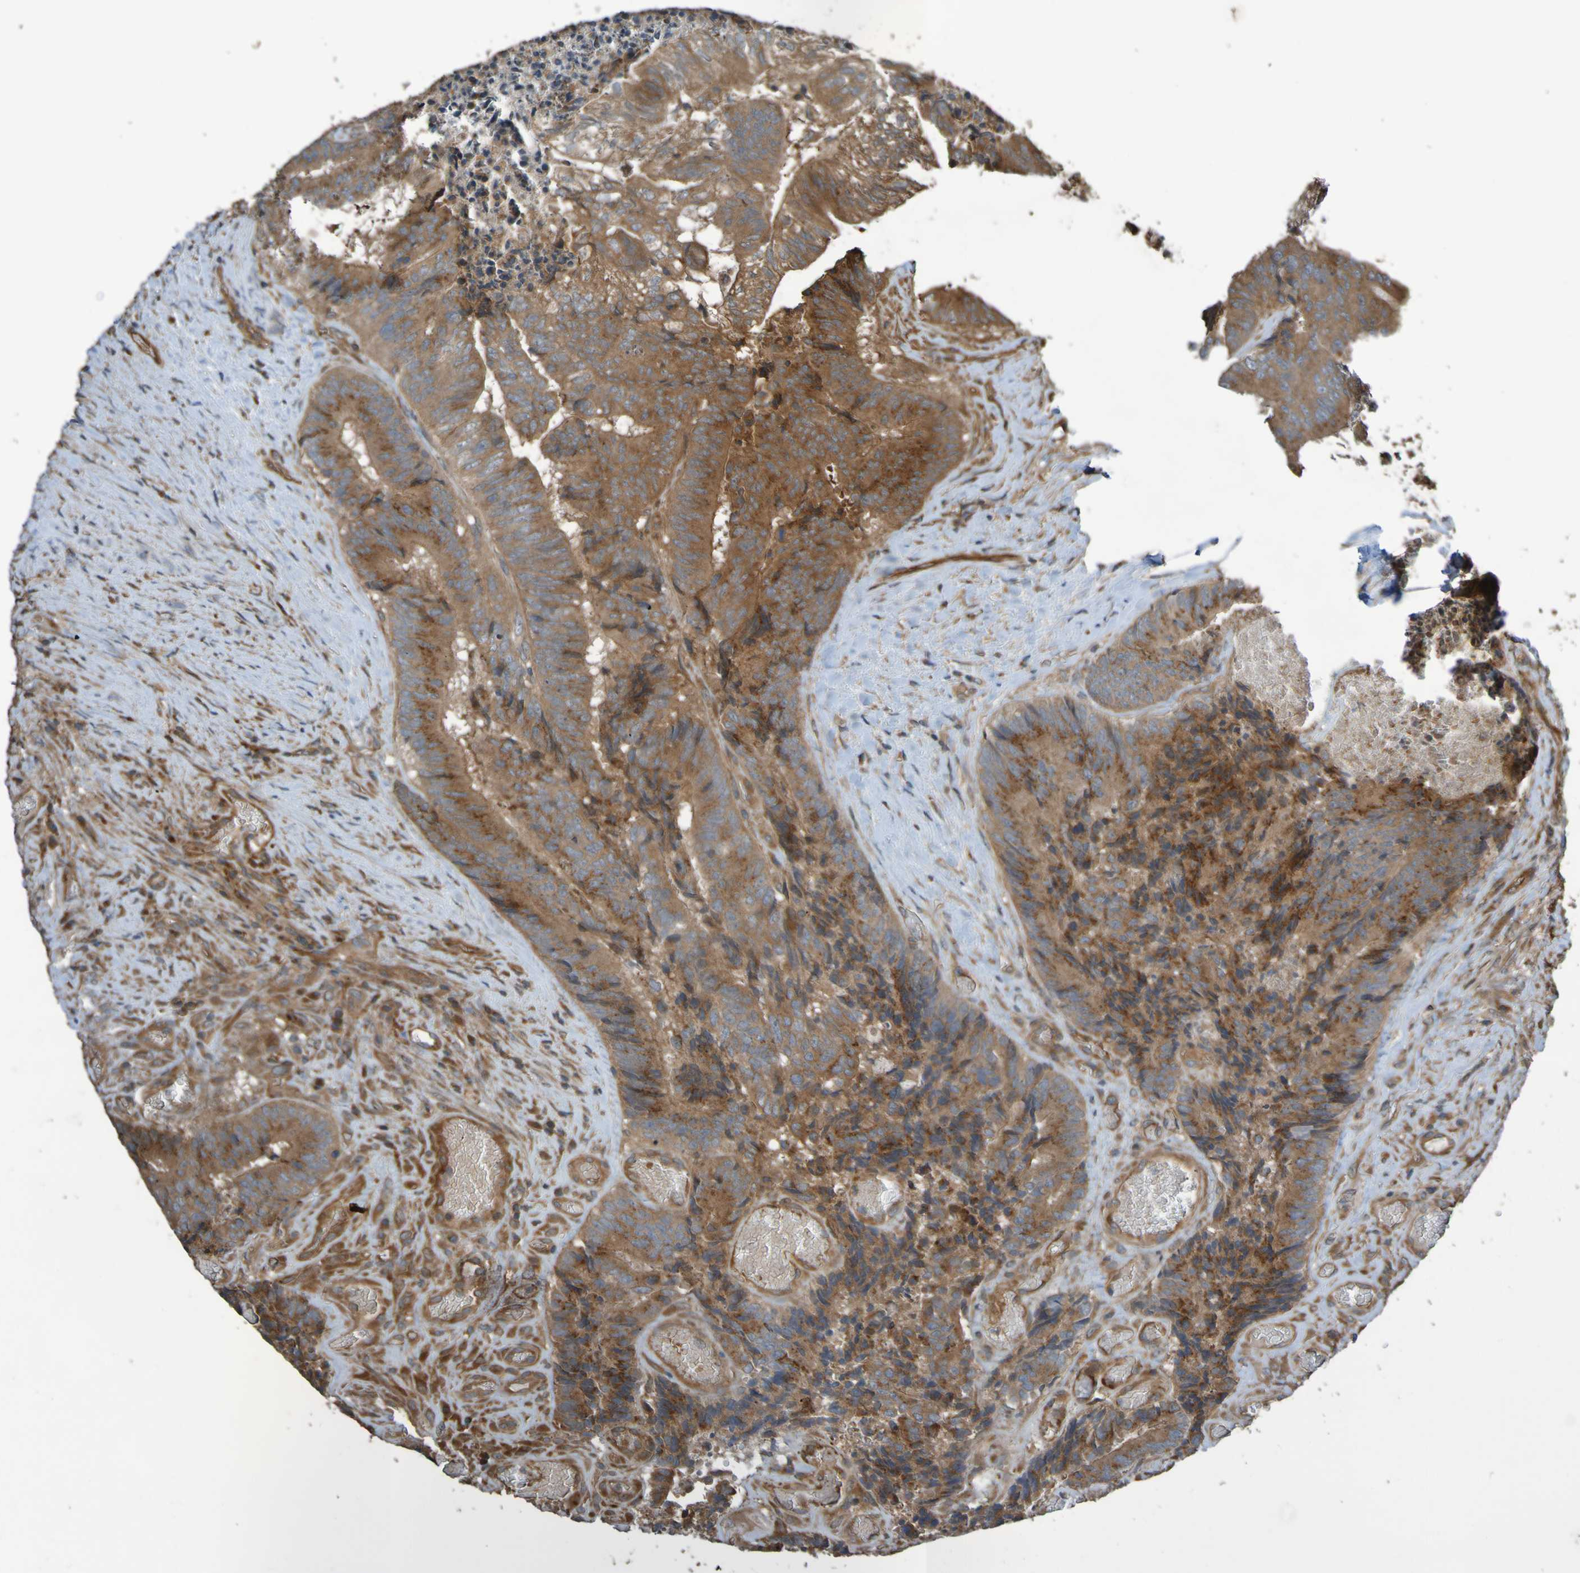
{"staining": {"intensity": "moderate", "quantity": ">75%", "location": "cytoplasmic/membranous"}, "tissue": "colorectal cancer", "cell_type": "Tumor cells", "image_type": "cancer", "snomed": [{"axis": "morphology", "description": "Adenocarcinoma, NOS"}, {"axis": "topography", "description": "Rectum"}], "caption": "This is an image of immunohistochemistry staining of colorectal cancer, which shows moderate expression in the cytoplasmic/membranous of tumor cells.", "gene": "UCN", "patient": {"sex": "male", "age": 72}}